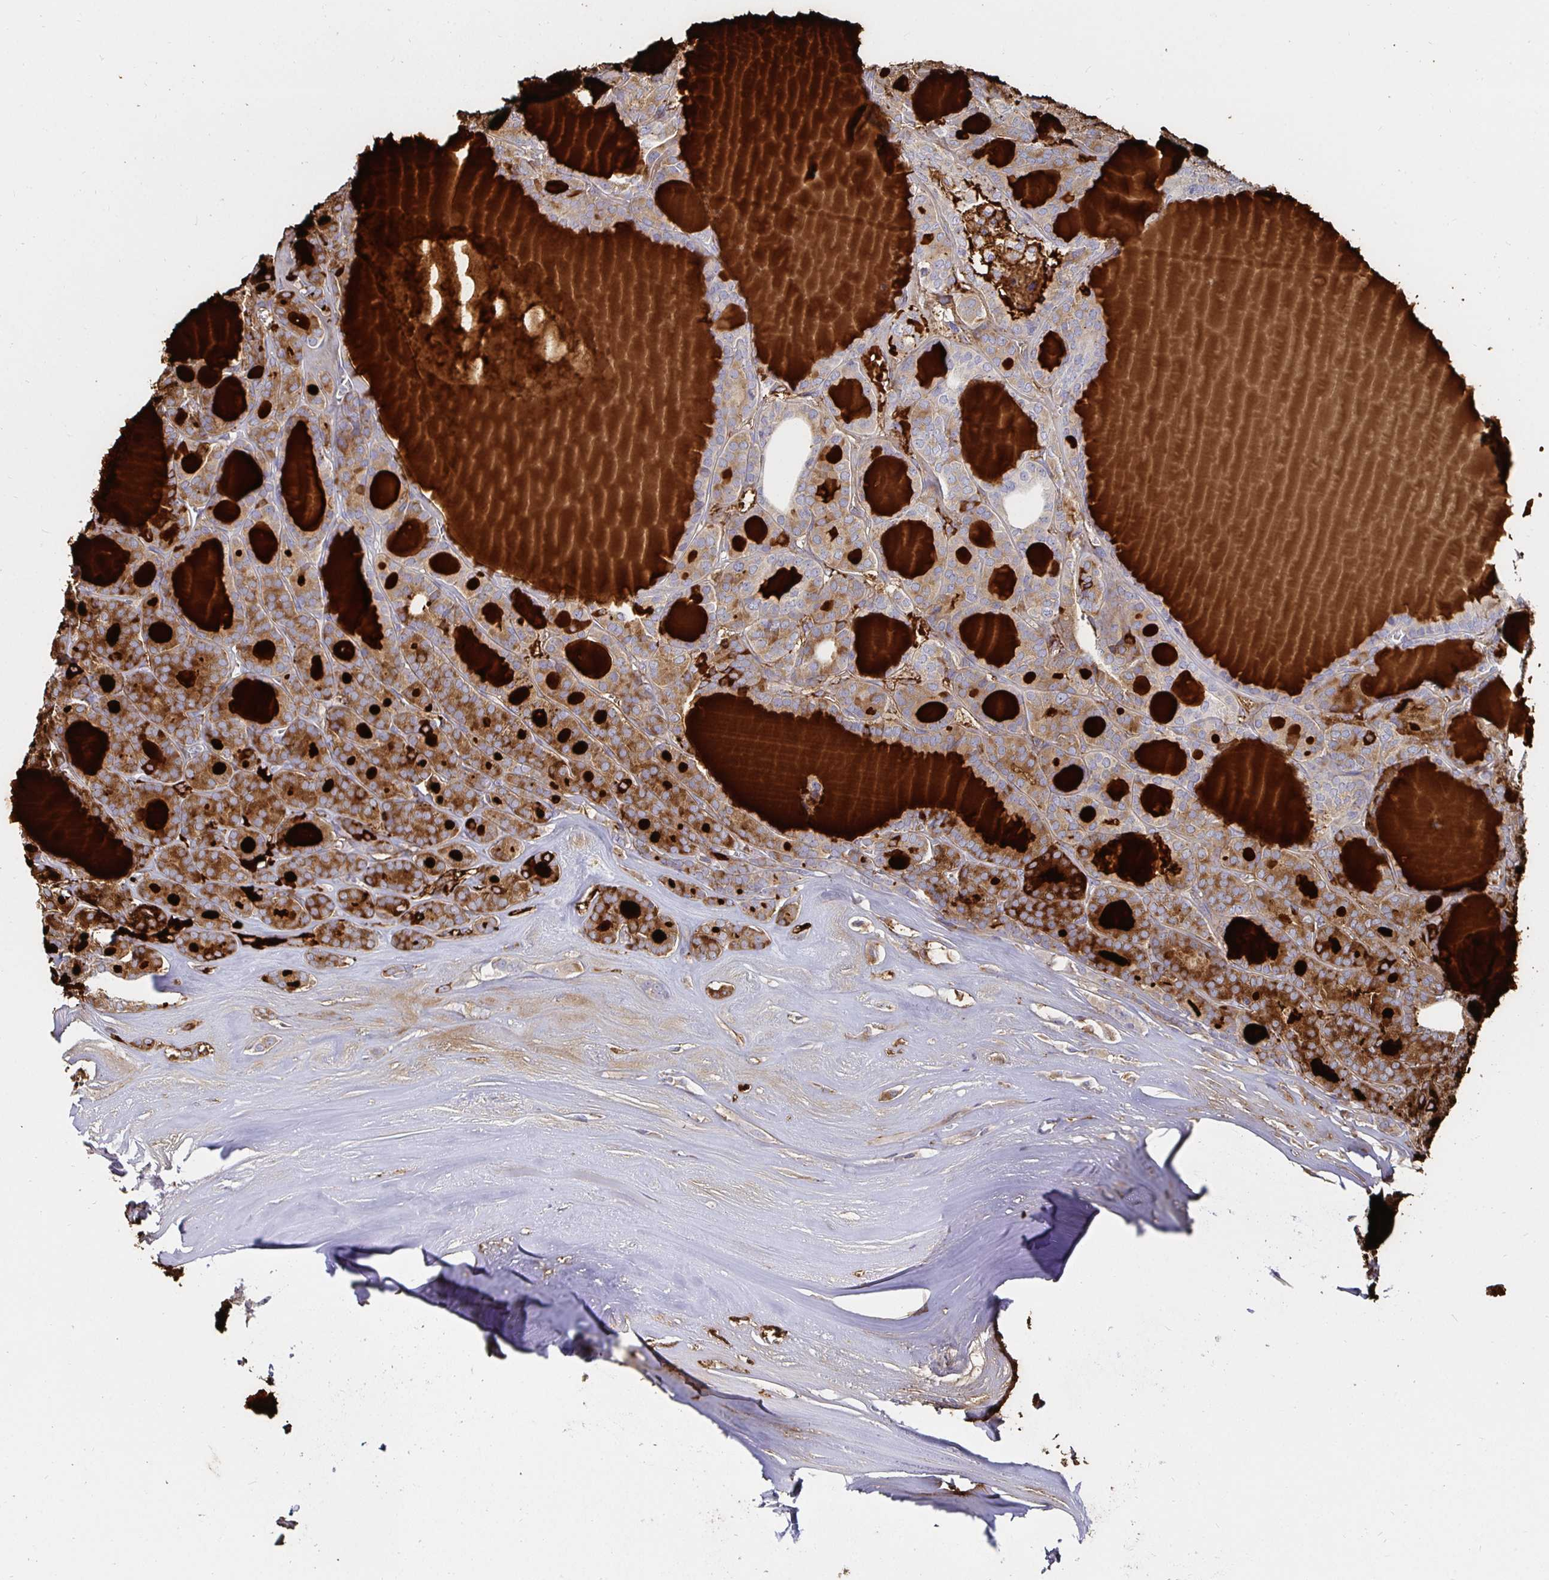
{"staining": {"intensity": "strong", "quantity": "25%-75%", "location": "cytoplasmic/membranous"}, "tissue": "thyroid cancer", "cell_type": "Tumor cells", "image_type": "cancer", "snomed": [{"axis": "morphology", "description": "Follicular adenoma carcinoma, NOS"}, {"axis": "topography", "description": "Thyroid gland"}], "caption": "Protein staining displays strong cytoplasmic/membranous staining in about 25%-75% of tumor cells in follicular adenoma carcinoma (thyroid).", "gene": "GJA4", "patient": {"sex": "male", "age": 74}}